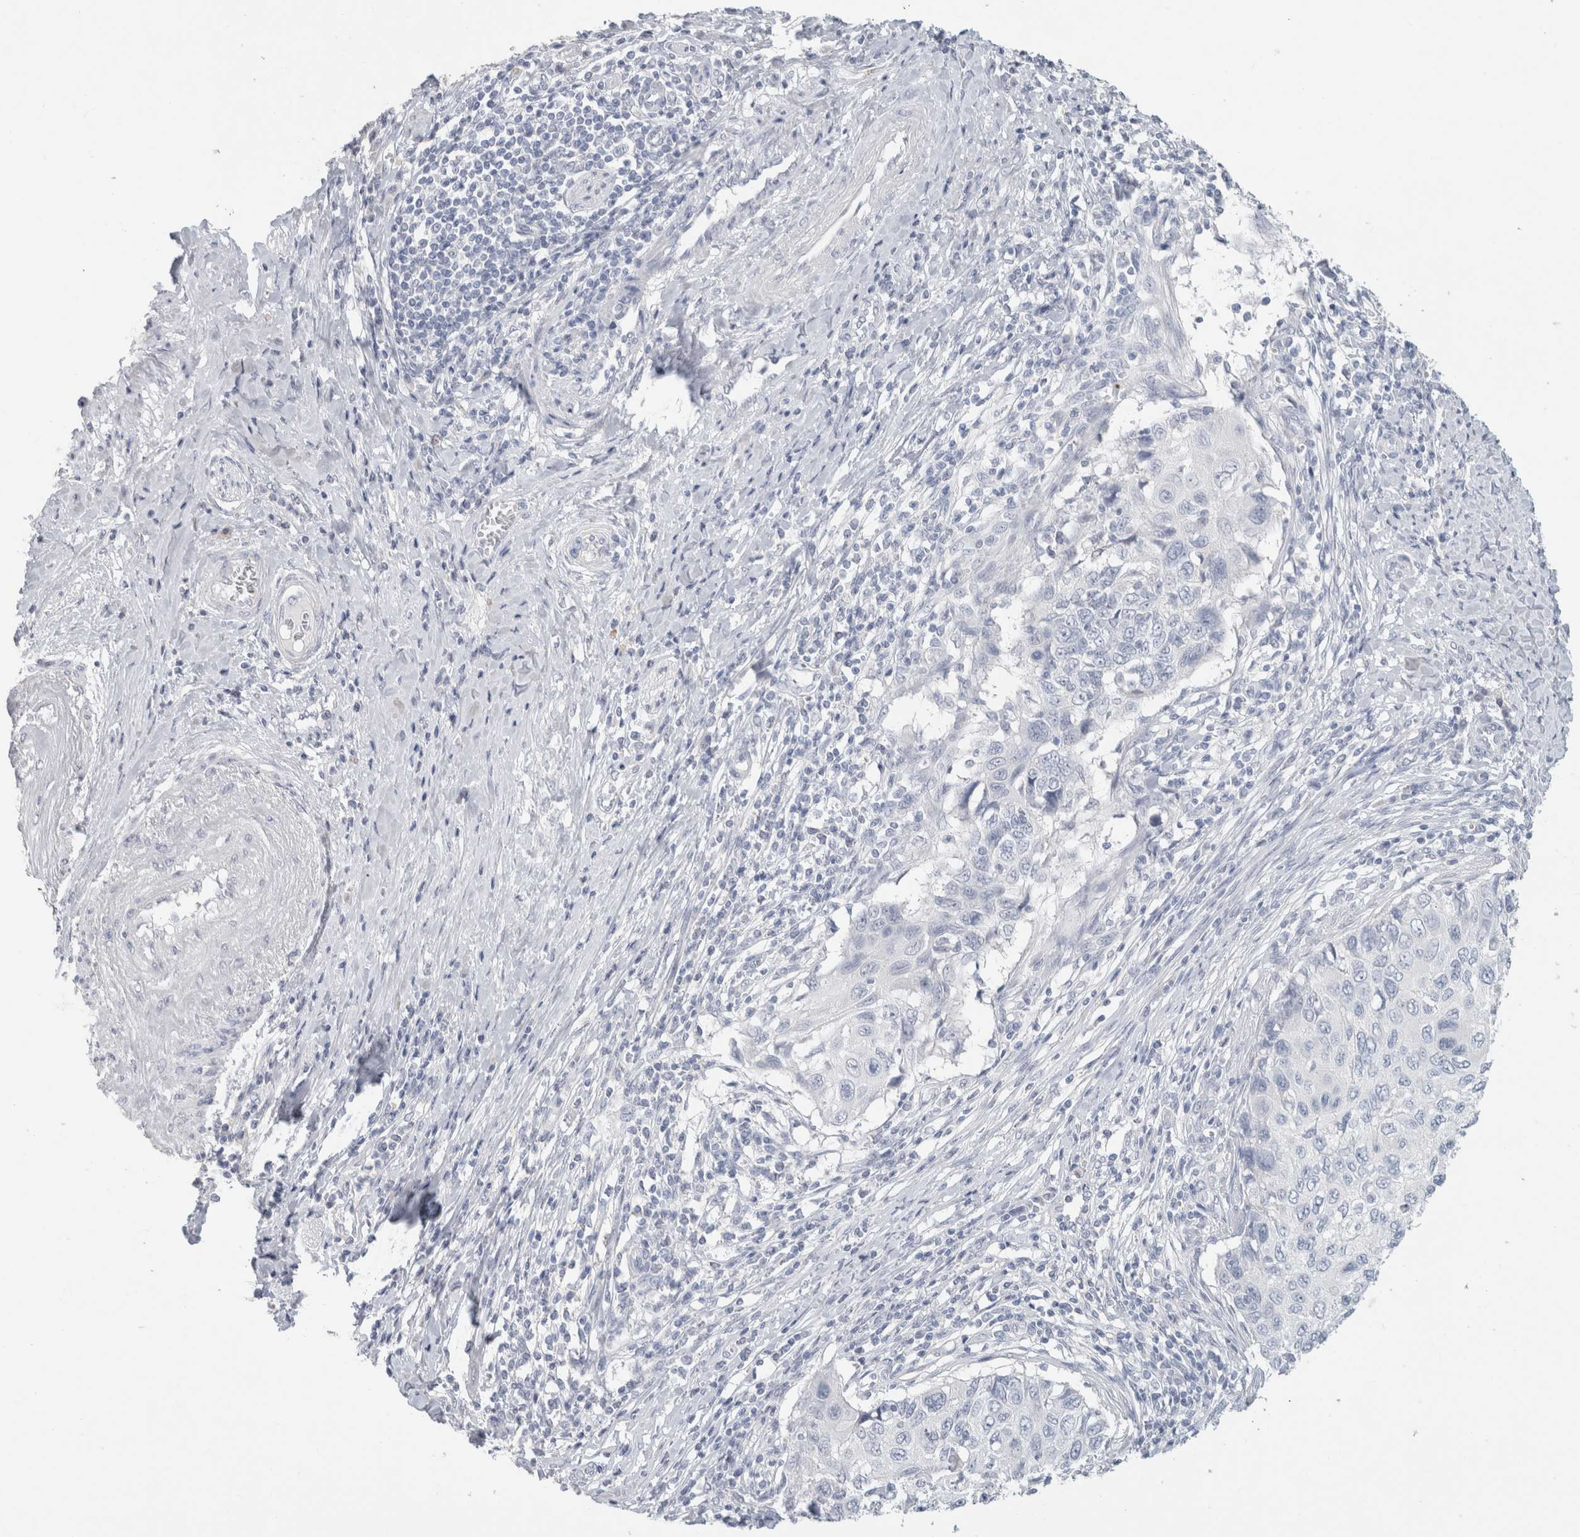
{"staining": {"intensity": "negative", "quantity": "none", "location": "none"}, "tissue": "cervical cancer", "cell_type": "Tumor cells", "image_type": "cancer", "snomed": [{"axis": "morphology", "description": "Squamous cell carcinoma, NOS"}, {"axis": "topography", "description": "Cervix"}], "caption": "Squamous cell carcinoma (cervical) was stained to show a protein in brown. There is no significant positivity in tumor cells.", "gene": "SLC6A1", "patient": {"sex": "female", "age": 70}}